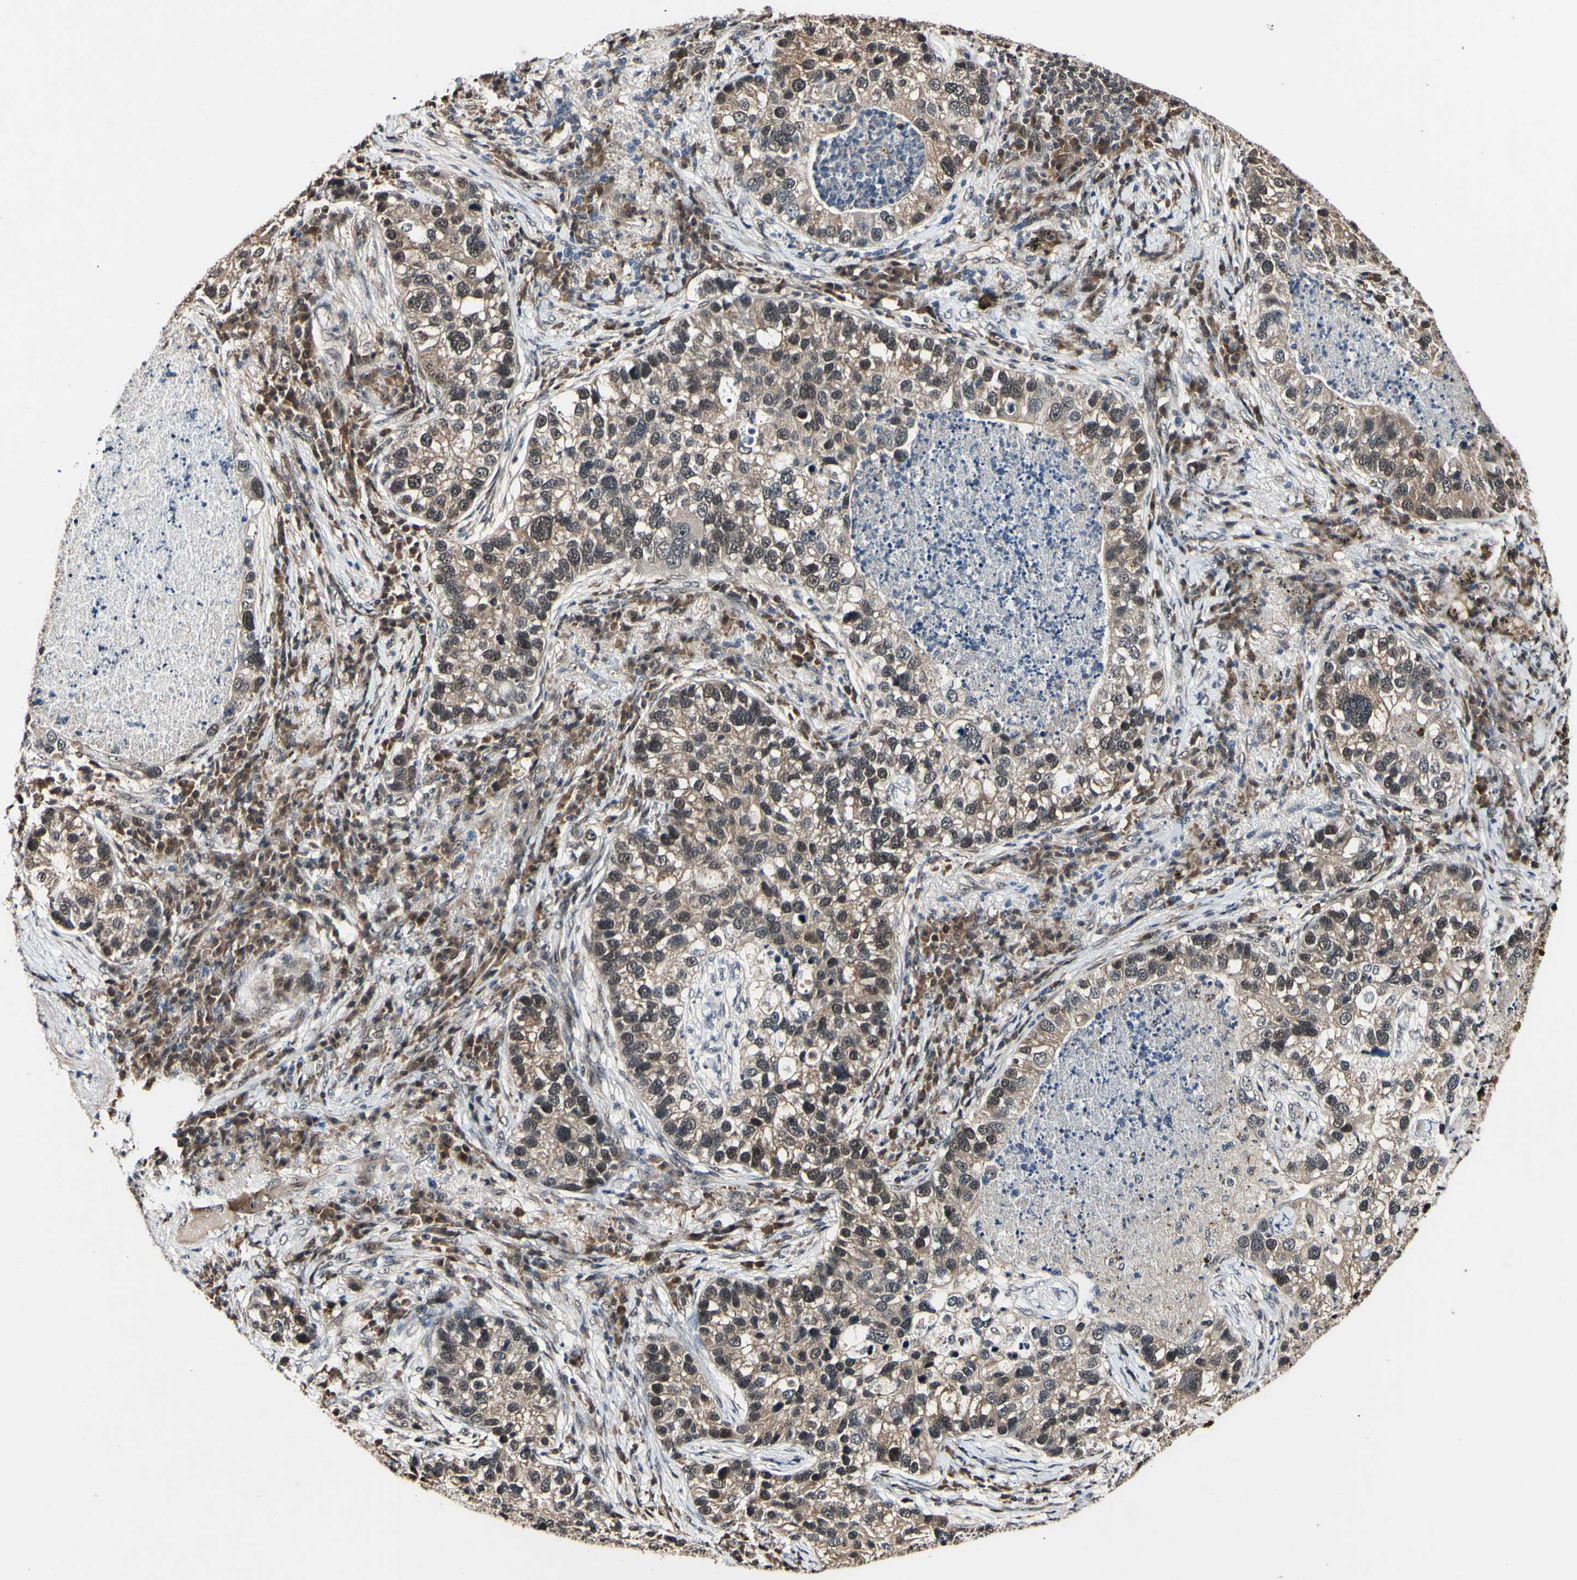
{"staining": {"intensity": "weak", "quantity": ">75%", "location": "cytoplasmic/membranous,nuclear"}, "tissue": "lung cancer", "cell_type": "Tumor cells", "image_type": "cancer", "snomed": [{"axis": "morphology", "description": "Normal tissue, NOS"}, {"axis": "morphology", "description": "Adenocarcinoma, NOS"}, {"axis": "topography", "description": "Bronchus"}, {"axis": "topography", "description": "Lung"}], "caption": "Human lung adenocarcinoma stained with a brown dye shows weak cytoplasmic/membranous and nuclear positive expression in about >75% of tumor cells.", "gene": "PSMD10", "patient": {"sex": "male", "age": 54}}